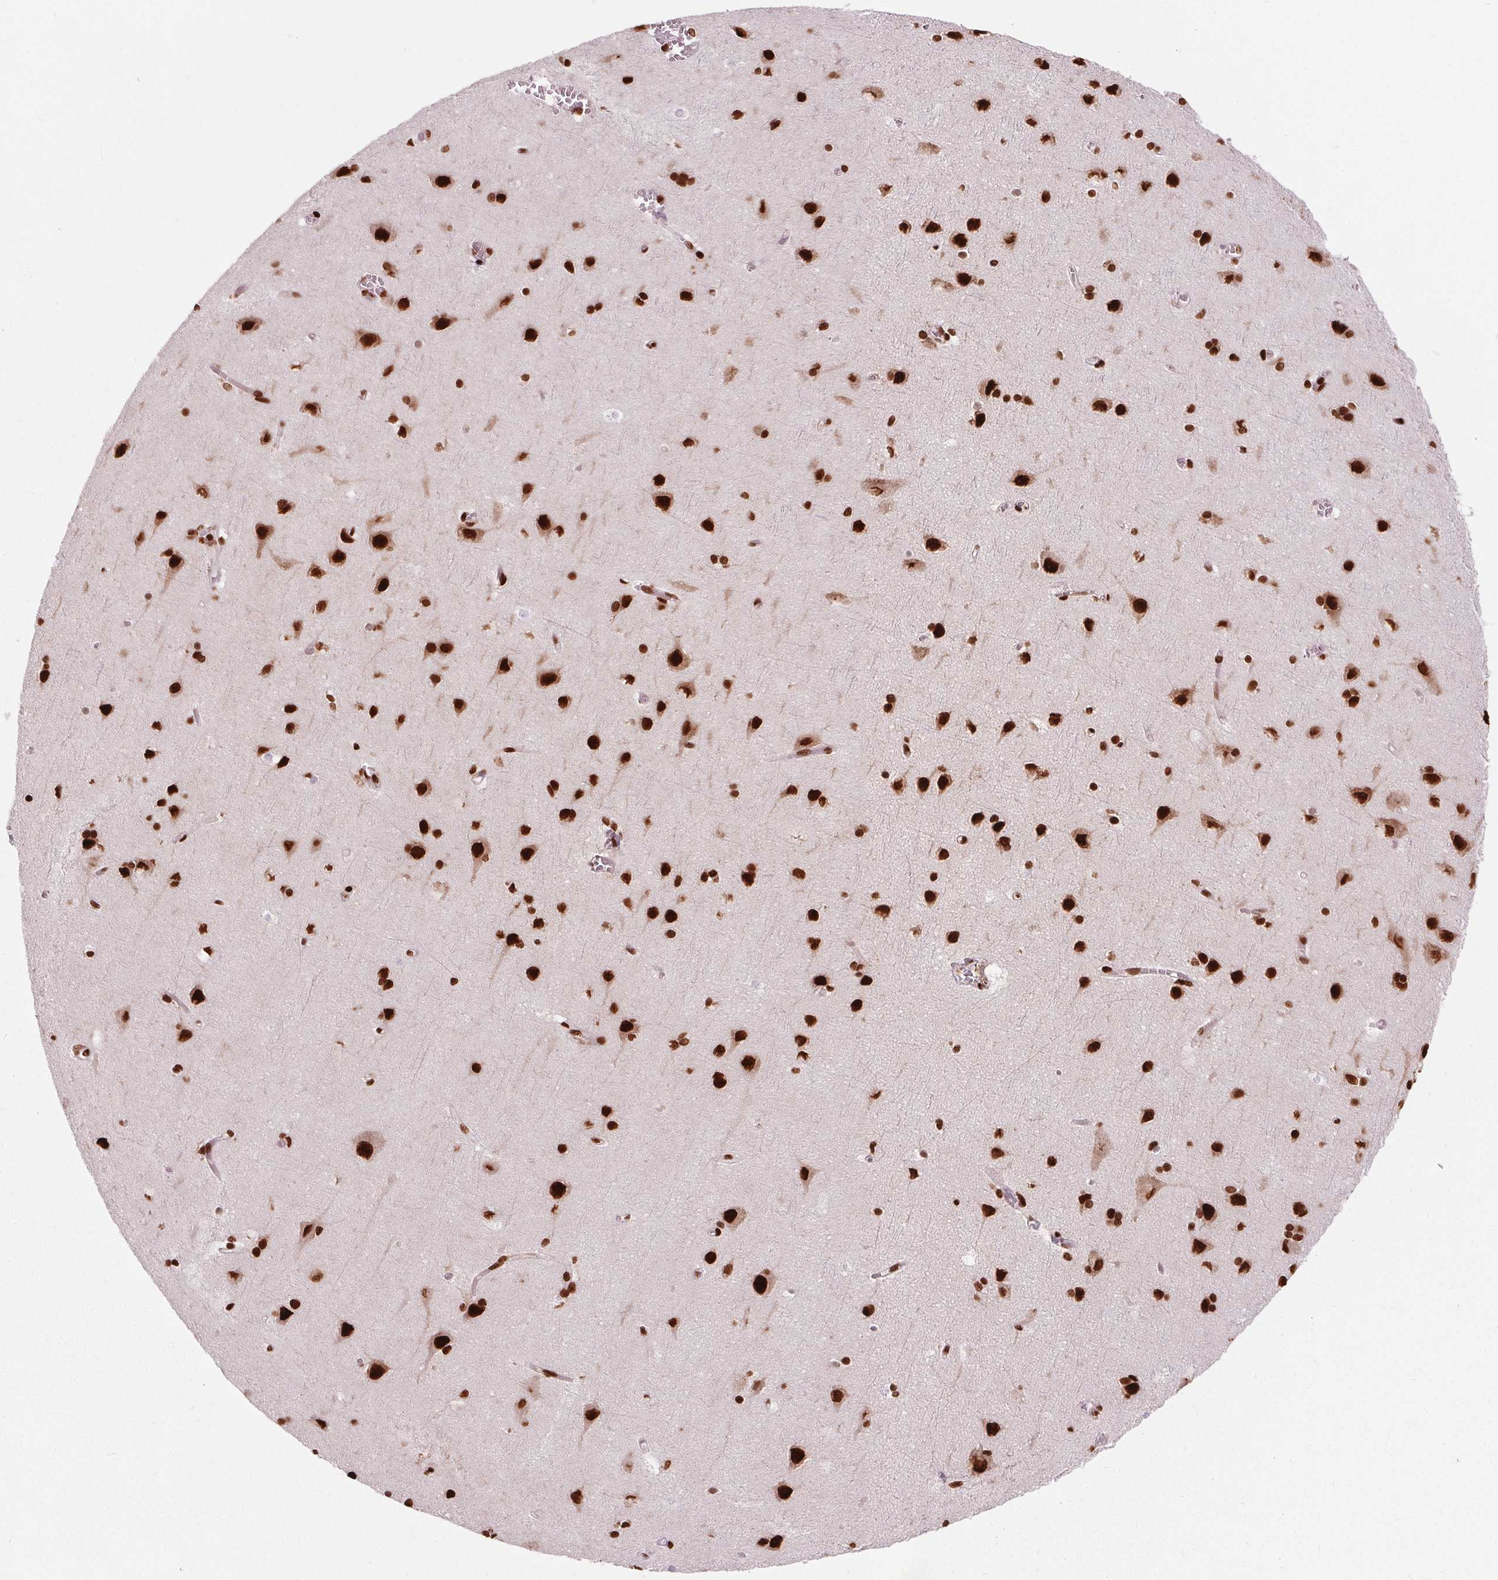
{"staining": {"intensity": "strong", "quantity": ">75%", "location": "nuclear"}, "tissue": "cerebral cortex", "cell_type": "Endothelial cells", "image_type": "normal", "snomed": [{"axis": "morphology", "description": "Normal tissue, NOS"}, {"axis": "topography", "description": "Cerebral cortex"}], "caption": "Endothelial cells display strong nuclear positivity in about >75% of cells in normal cerebral cortex.", "gene": "BRD4", "patient": {"sex": "male", "age": 37}}